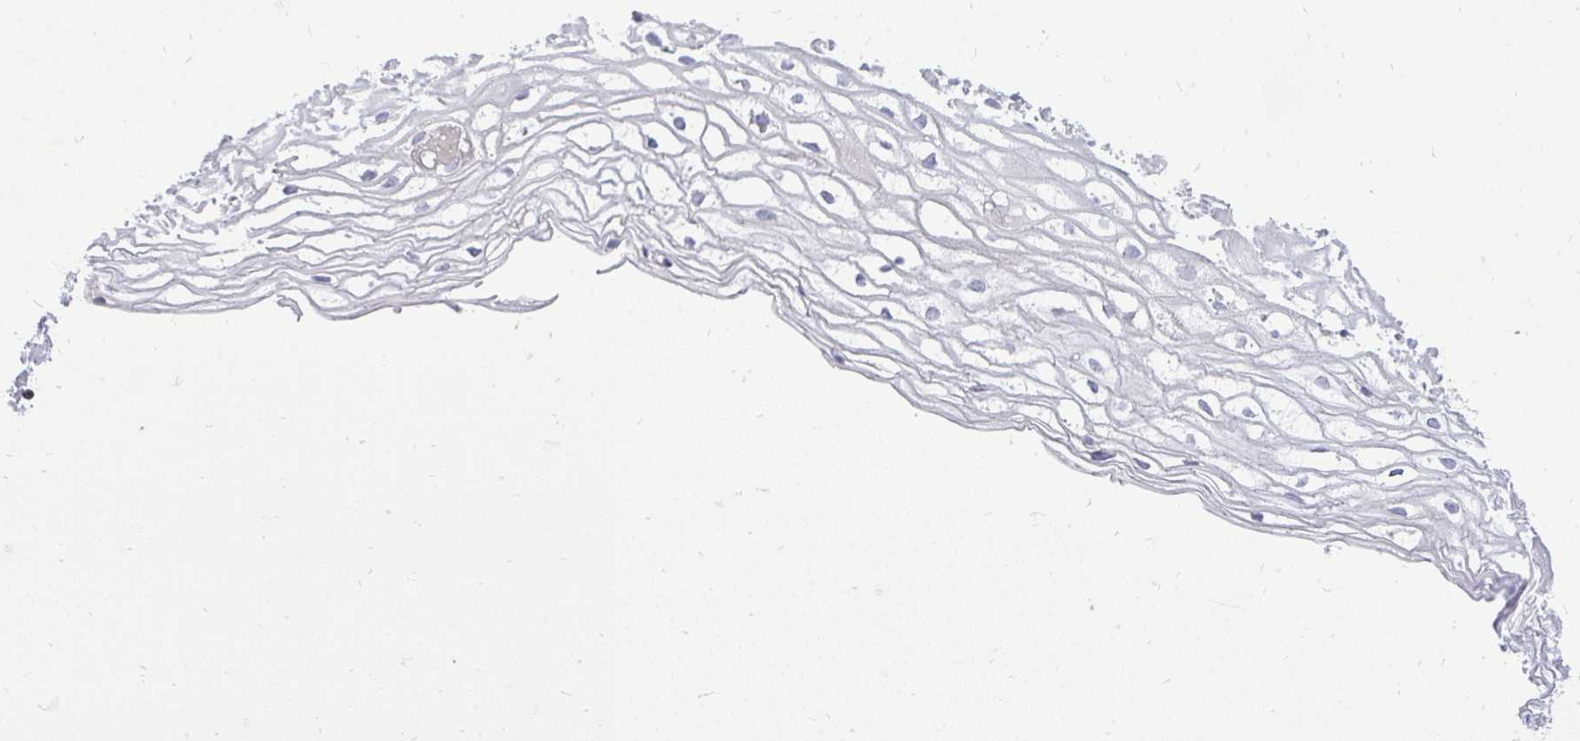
{"staining": {"intensity": "negative", "quantity": "none", "location": "none"}, "tissue": "cervix", "cell_type": "Glandular cells", "image_type": "normal", "snomed": [{"axis": "morphology", "description": "Normal tissue, NOS"}, {"axis": "topography", "description": "Cervix"}], "caption": "Cervix was stained to show a protein in brown. There is no significant positivity in glandular cells. The staining is performed using DAB (3,3'-diaminobenzidine) brown chromogen with nuclei counter-stained in using hematoxylin.", "gene": "OR8D1", "patient": {"sex": "female", "age": 36}}